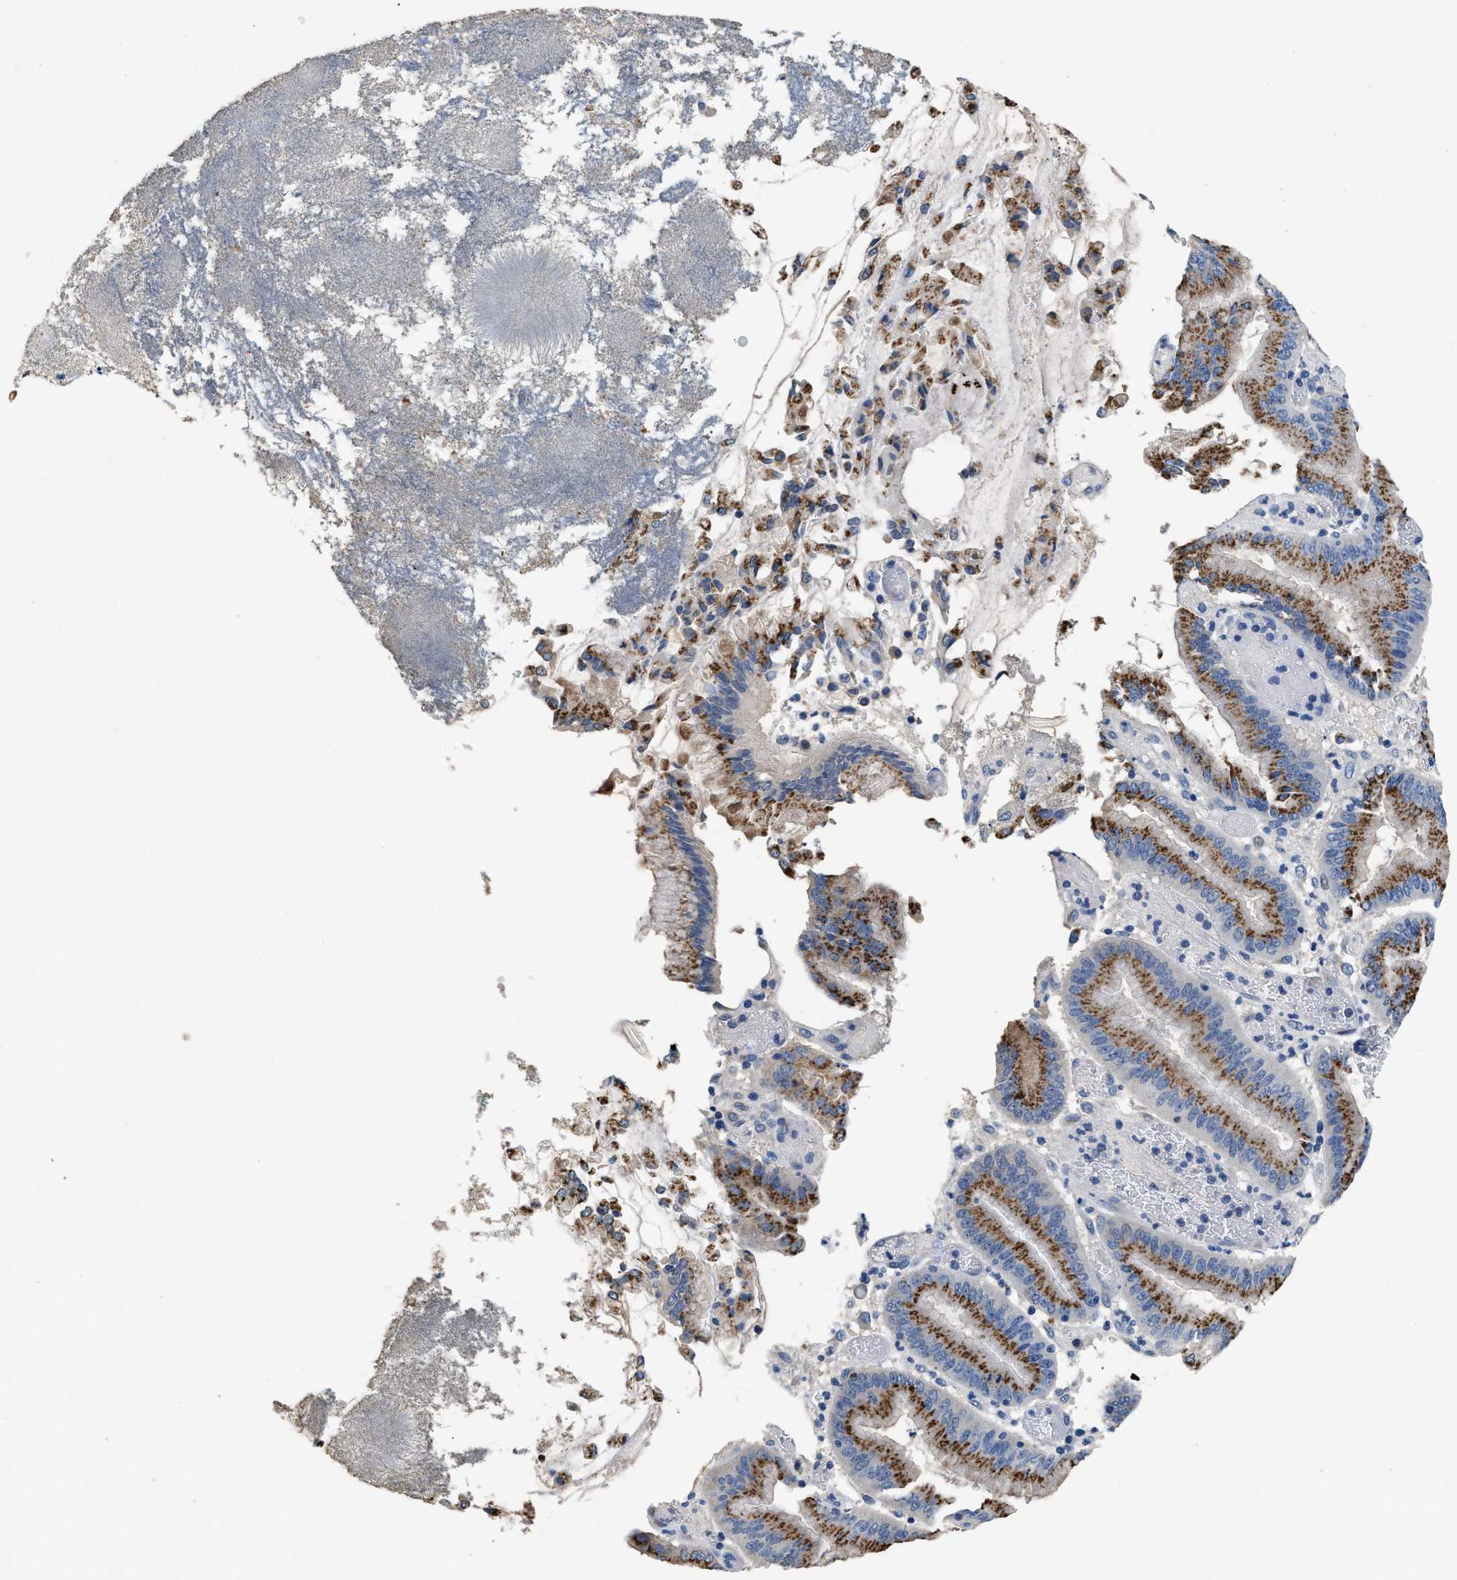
{"staining": {"intensity": "strong", "quantity": ">75%", "location": "cytoplasmic/membranous"}, "tissue": "stomach cancer", "cell_type": "Tumor cells", "image_type": "cancer", "snomed": [{"axis": "morphology", "description": "Normal tissue, NOS"}, {"axis": "morphology", "description": "Adenocarcinoma, NOS"}, {"axis": "topography", "description": "Stomach"}], "caption": "Tumor cells demonstrate strong cytoplasmic/membranous staining in approximately >75% of cells in adenocarcinoma (stomach).", "gene": "GOLM1", "patient": {"sex": "male", "age": 48}}